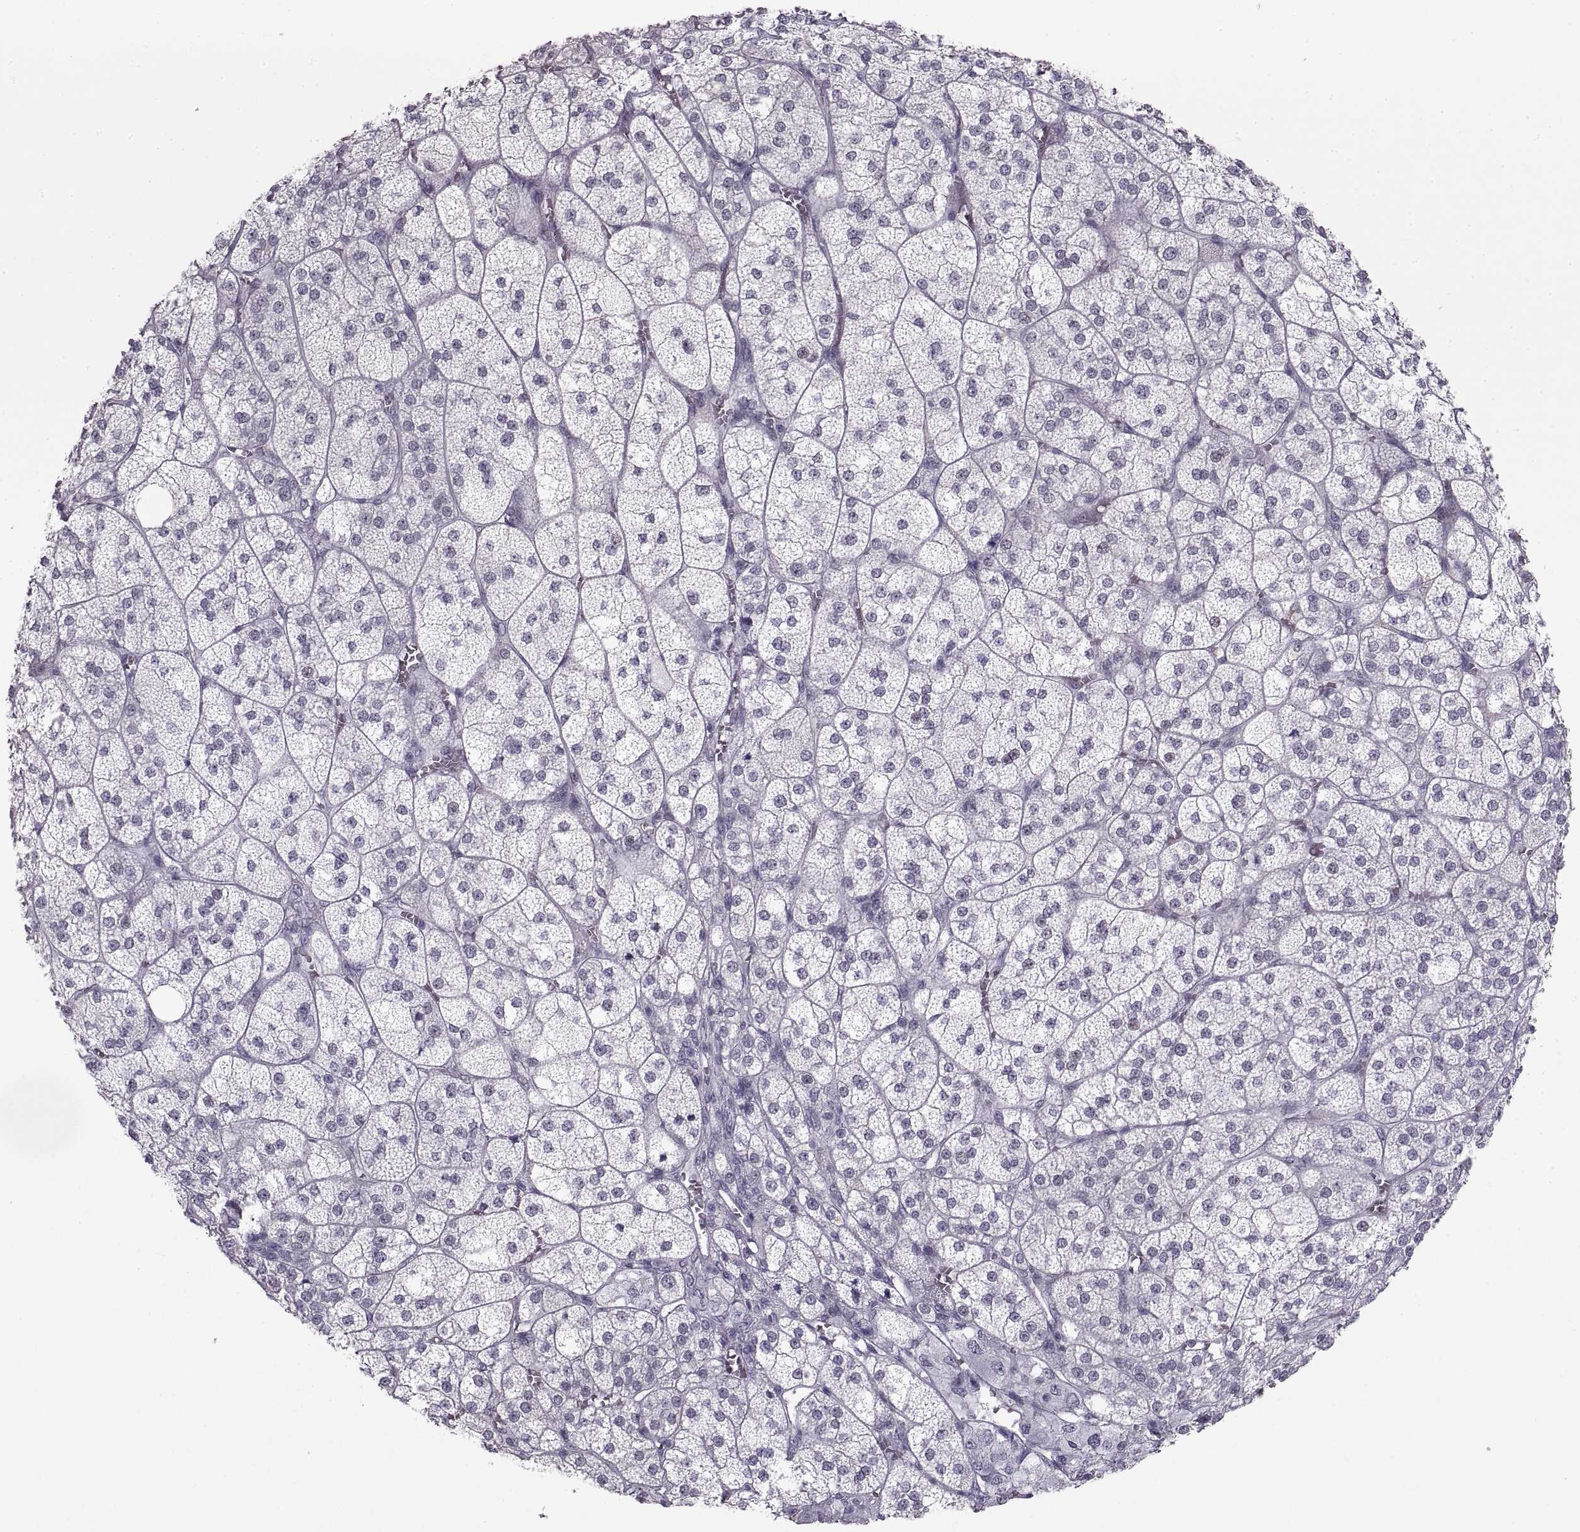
{"staining": {"intensity": "negative", "quantity": "none", "location": "none"}, "tissue": "adrenal gland", "cell_type": "Glandular cells", "image_type": "normal", "snomed": [{"axis": "morphology", "description": "Normal tissue, NOS"}, {"axis": "topography", "description": "Adrenal gland"}], "caption": "The IHC micrograph has no significant staining in glandular cells of adrenal gland.", "gene": "NANOS3", "patient": {"sex": "female", "age": 60}}